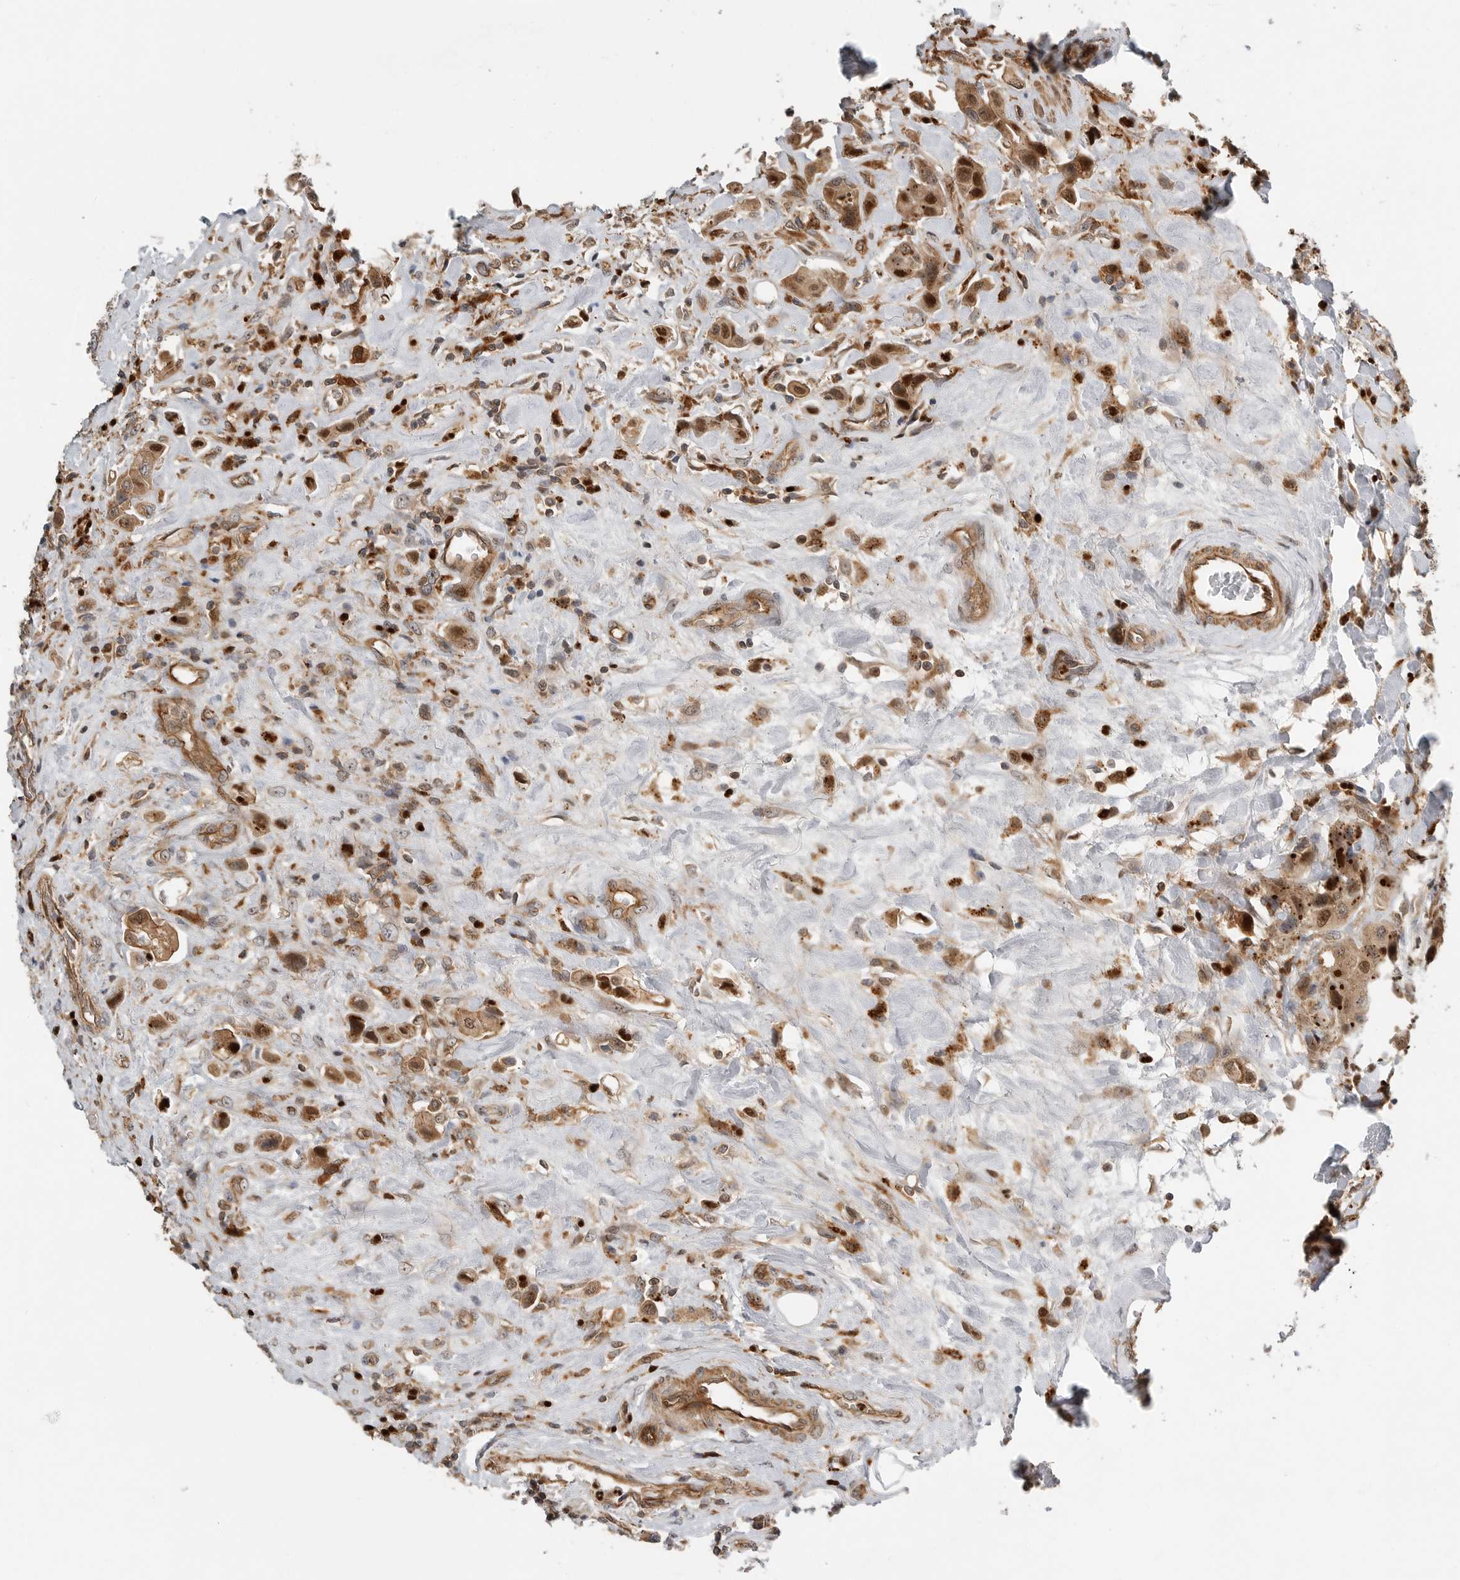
{"staining": {"intensity": "strong", "quantity": ">75%", "location": "cytoplasmic/membranous,nuclear"}, "tissue": "urothelial cancer", "cell_type": "Tumor cells", "image_type": "cancer", "snomed": [{"axis": "morphology", "description": "Urothelial carcinoma, High grade"}, {"axis": "topography", "description": "Urinary bladder"}], "caption": "A high amount of strong cytoplasmic/membranous and nuclear positivity is present in about >75% of tumor cells in urothelial carcinoma (high-grade) tissue.", "gene": "STRAP", "patient": {"sex": "male", "age": 50}}